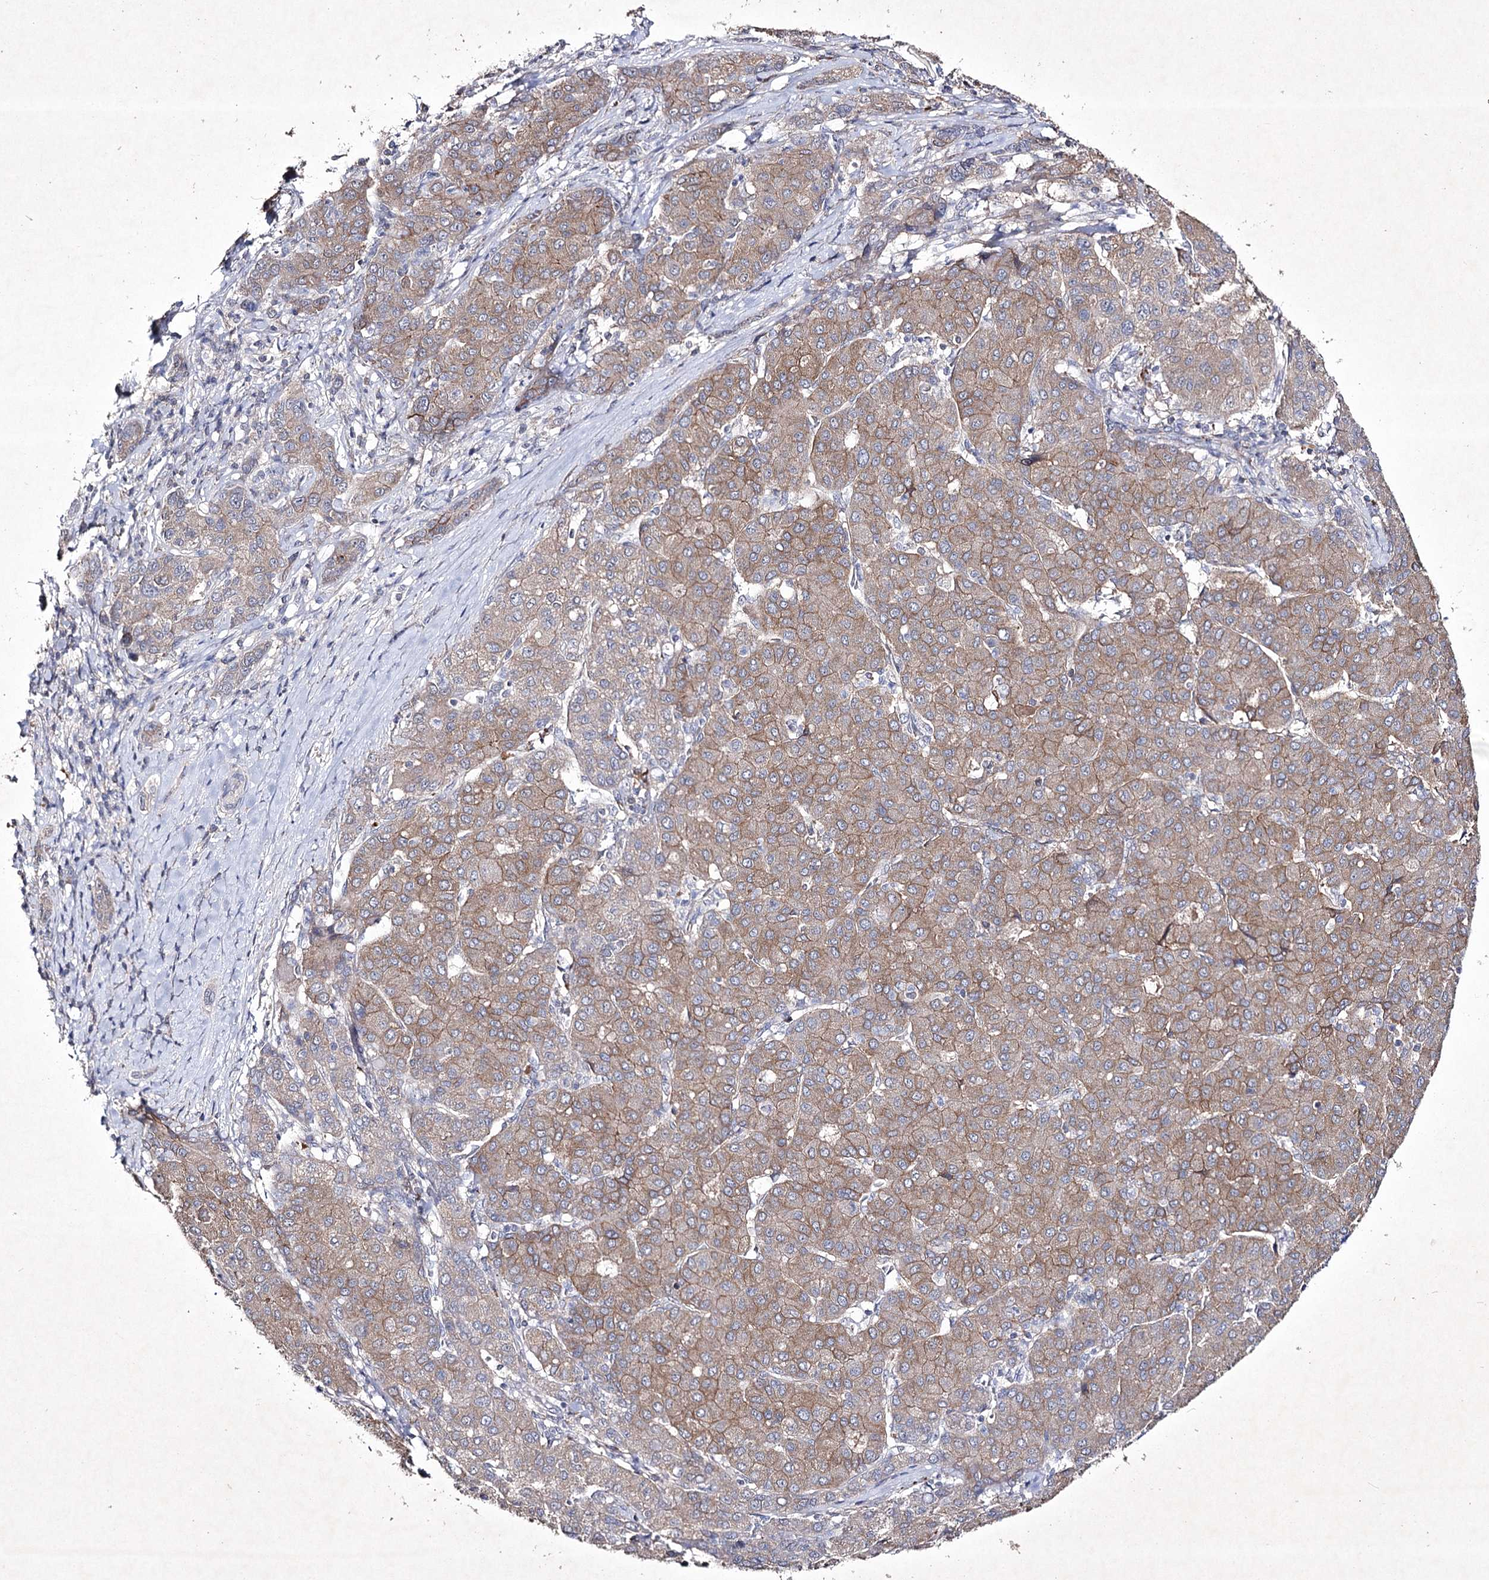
{"staining": {"intensity": "weak", "quantity": ">75%", "location": "cytoplasmic/membranous"}, "tissue": "liver cancer", "cell_type": "Tumor cells", "image_type": "cancer", "snomed": [{"axis": "morphology", "description": "Carcinoma, Hepatocellular, NOS"}, {"axis": "topography", "description": "Liver"}], "caption": "Immunohistochemistry micrograph of liver cancer stained for a protein (brown), which exhibits low levels of weak cytoplasmic/membranous positivity in approximately >75% of tumor cells.", "gene": "SEMA4G", "patient": {"sex": "male", "age": 65}}